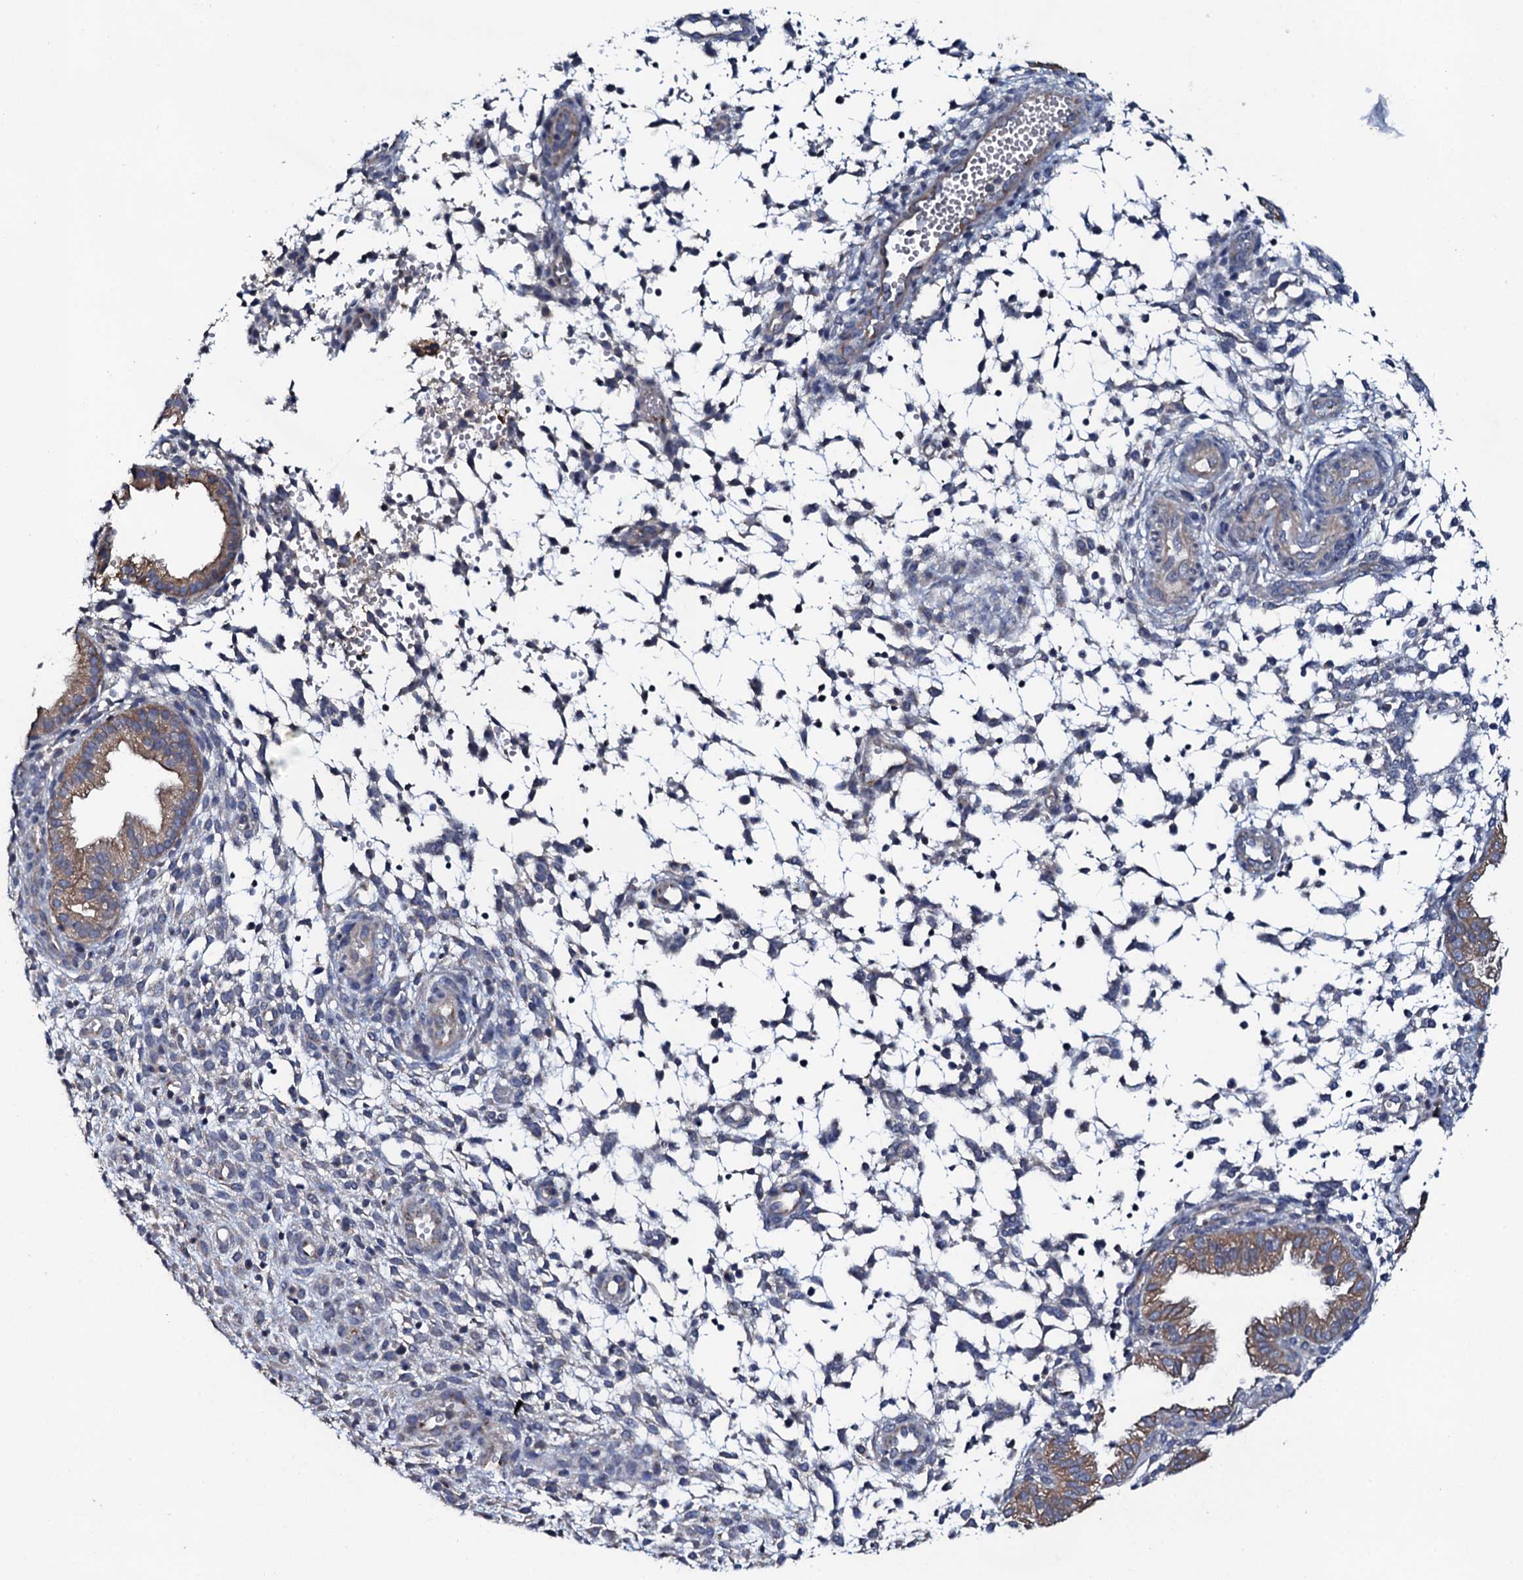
{"staining": {"intensity": "negative", "quantity": "none", "location": "none"}, "tissue": "endometrium", "cell_type": "Cells in endometrial stroma", "image_type": "normal", "snomed": [{"axis": "morphology", "description": "Normal tissue, NOS"}, {"axis": "topography", "description": "Endometrium"}], "caption": "This is an immunohistochemistry histopathology image of normal endometrium. There is no expression in cells in endometrial stroma.", "gene": "GLCE", "patient": {"sex": "female", "age": 33}}